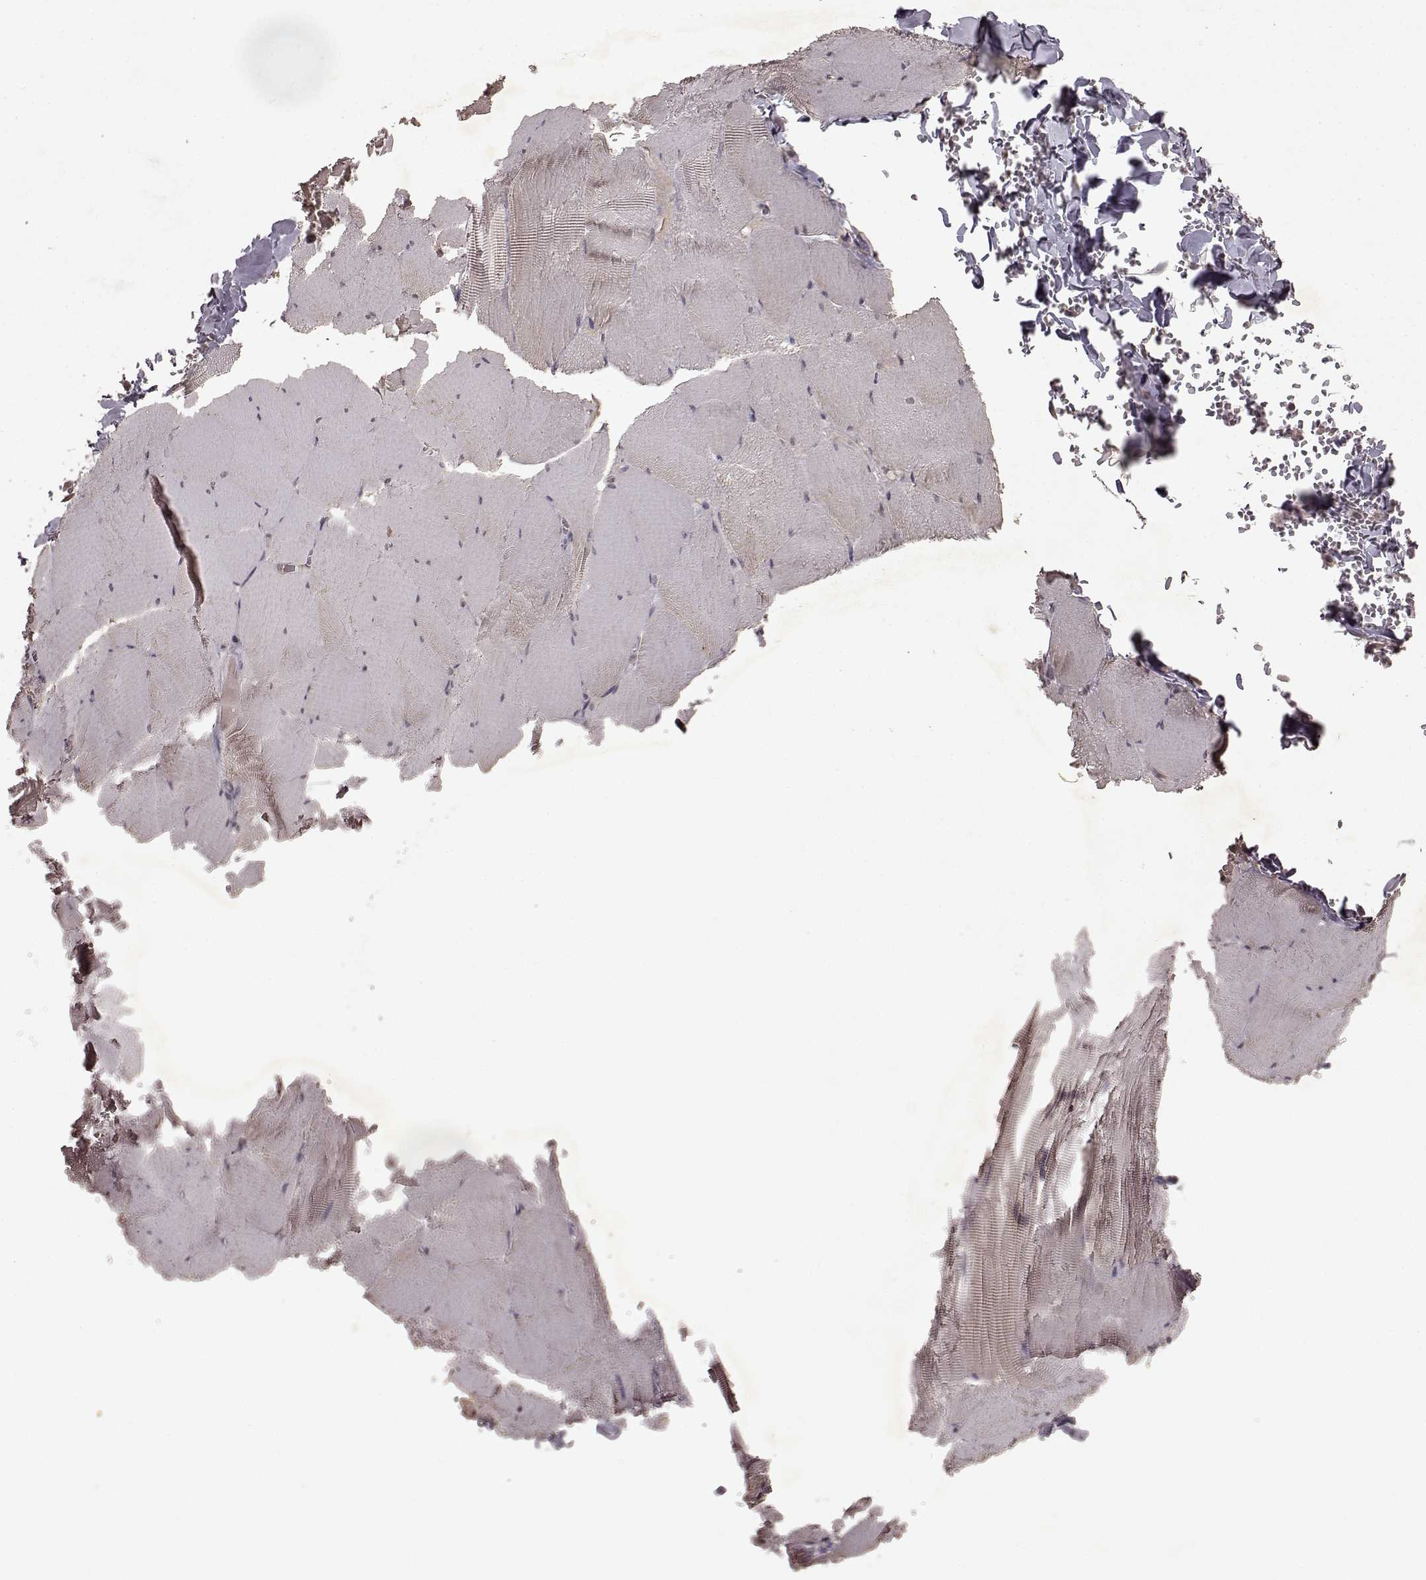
{"staining": {"intensity": "negative", "quantity": "none", "location": "none"}, "tissue": "skeletal muscle", "cell_type": "Myocytes", "image_type": "normal", "snomed": [{"axis": "morphology", "description": "Normal tissue, NOS"}, {"axis": "morphology", "description": "Malignant melanoma, Metastatic site"}, {"axis": "topography", "description": "Skeletal muscle"}], "caption": "DAB immunohistochemical staining of unremarkable skeletal muscle shows no significant positivity in myocytes. (DAB (3,3'-diaminobenzidine) immunohistochemistry with hematoxylin counter stain).", "gene": "LHB", "patient": {"sex": "male", "age": 50}}